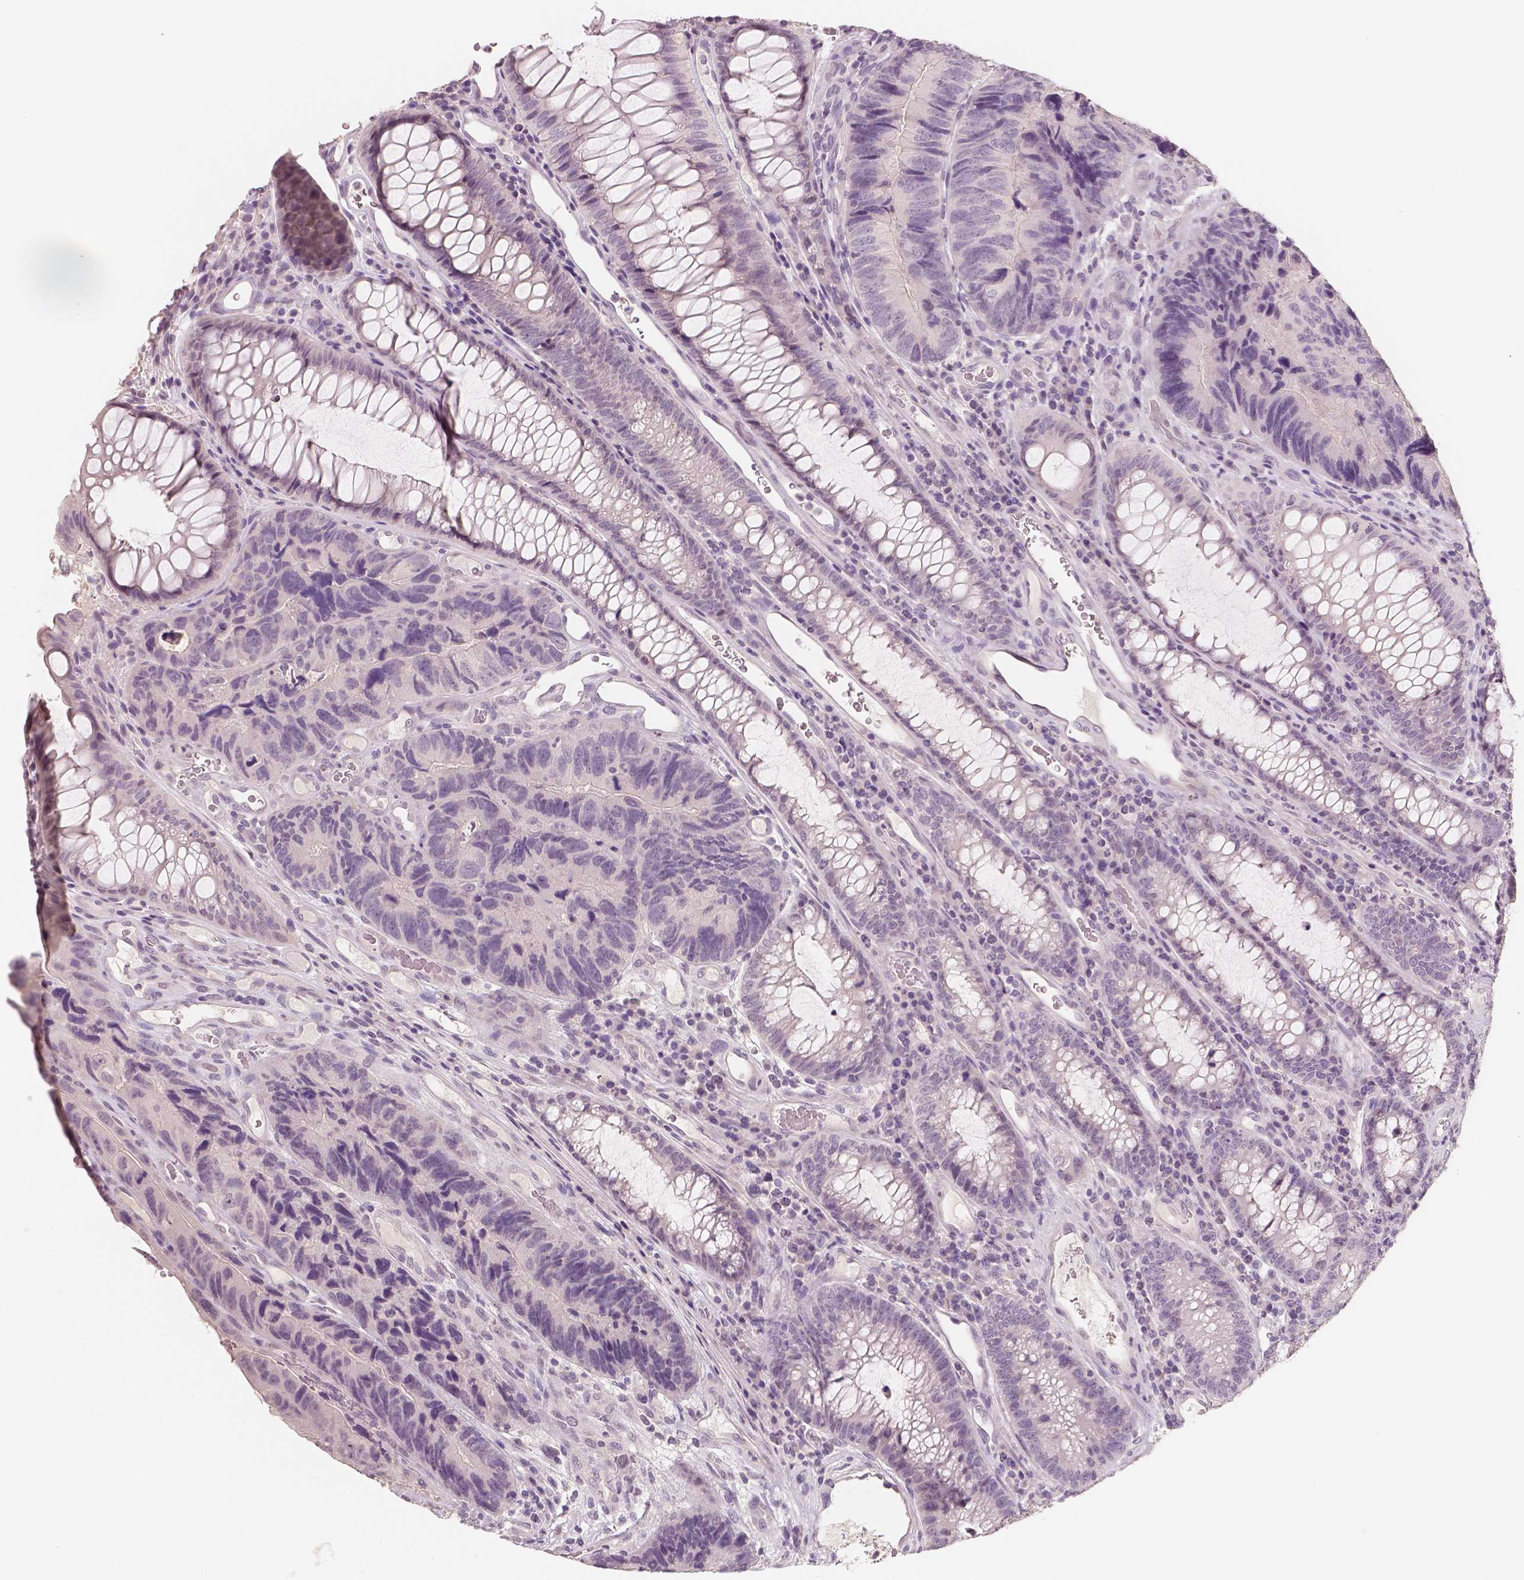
{"staining": {"intensity": "negative", "quantity": "none", "location": "none"}, "tissue": "colorectal cancer", "cell_type": "Tumor cells", "image_type": "cancer", "snomed": [{"axis": "morphology", "description": "Adenocarcinoma, NOS"}, {"axis": "topography", "description": "Colon"}], "caption": "DAB immunohistochemical staining of colorectal cancer exhibits no significant staining in tumor cells.", "gene": "NECAB1", "patient": {"sex": "female", "age": 67}}